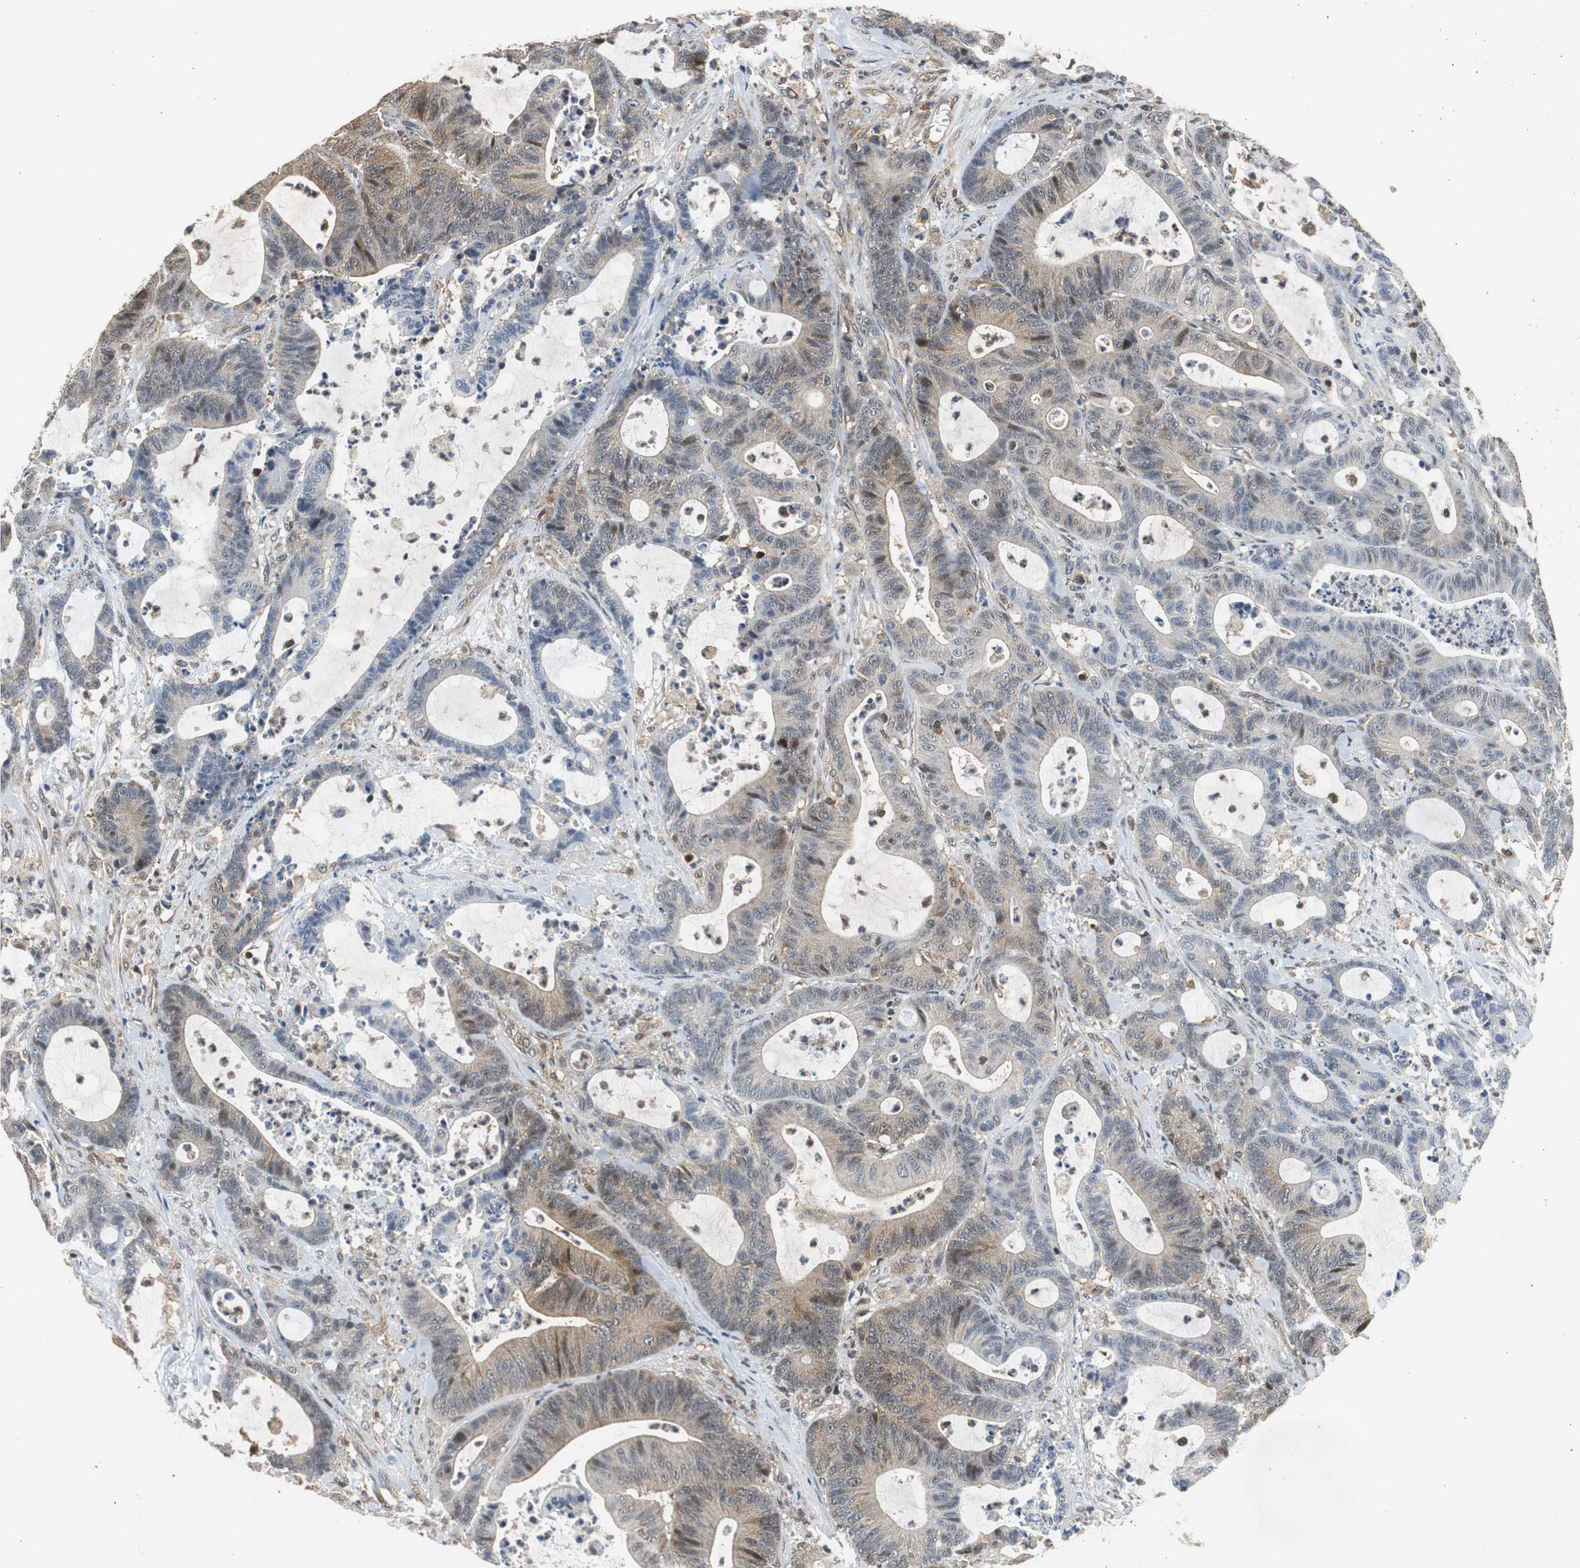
{"staining": {"intensity": "weak", "quantity": ">75%", "location": "cytoplasmic/membranous"}, "tissue": "colorectal cancer", "cell_type": "Tumor cells", "image_type": "cancer", "snomed": [{"axis": "morphology", "description": "Adenocarcinoma, NOS"}, {"axis": "topography", "description": "Colon"}], "caption": "Immunohistochemical staining of human colorectal cancer (adenocarcinoma) shows low levels of weak cytoplasmic/membranous positivity in about >75% of tumor cells. Nuclei are stained in blue.", "gene": "GSDMD", "patient": {"sex": "female", "age": 84}}